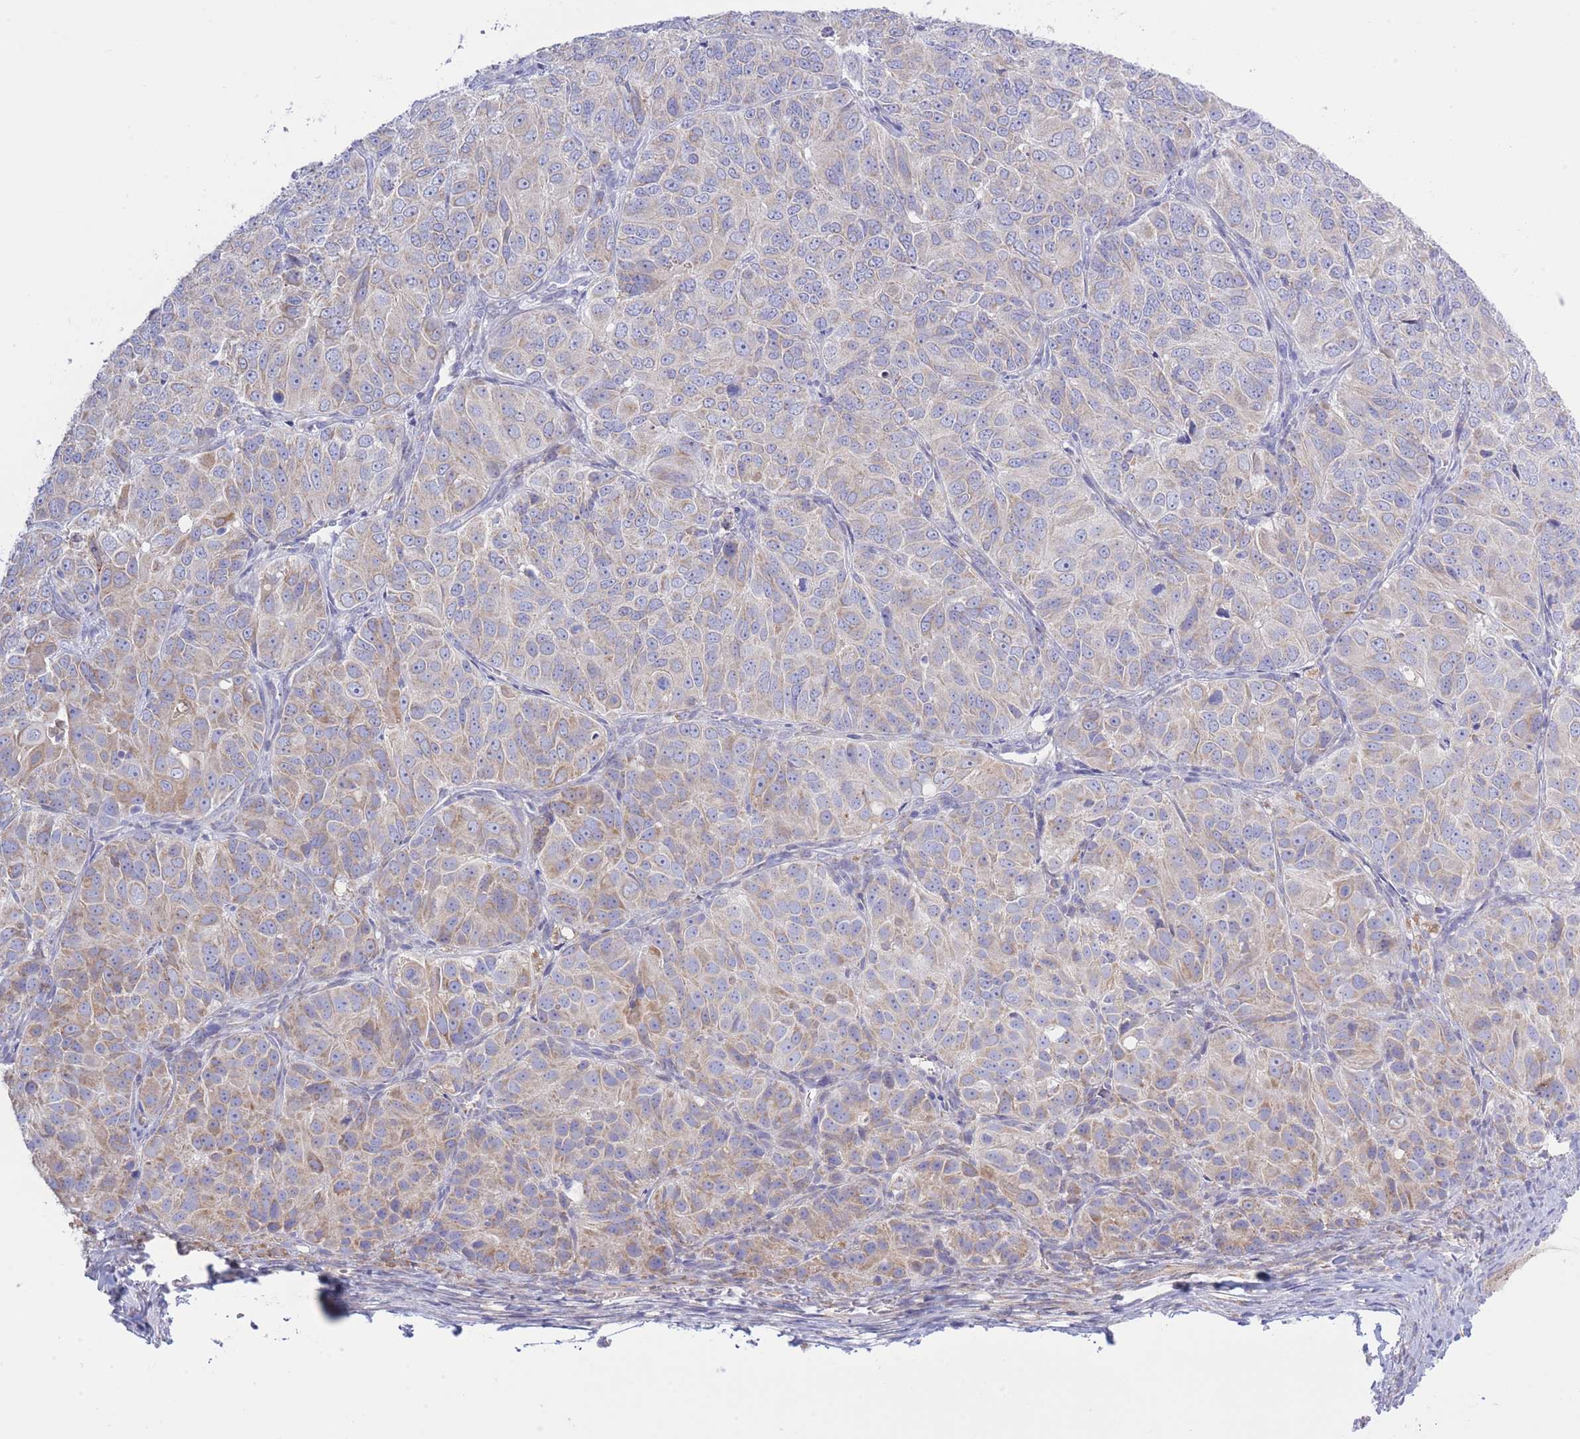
{"staining": {"intensity": "weak", "quantity": "25%-75%", "location": "cytoplasmic/membranous"}, "tissue": "ovarian cancer", "cell_type": "Tumor cells", "image_type": "cancer", "snomed": [{"axis": "morphology", "description": "Carcinoma, endometroid"}, {"axis": "topography", "description": "Ovary"}], "caption": "This image shows IHC staining of human ovarian cancer (endometroid carcinoma), with low weak cytoplasmic/membranous expression in approximately 25%-75% of tumor cells.", "gene": "NANP", "patient": {"sex": "female", "age": 51}}